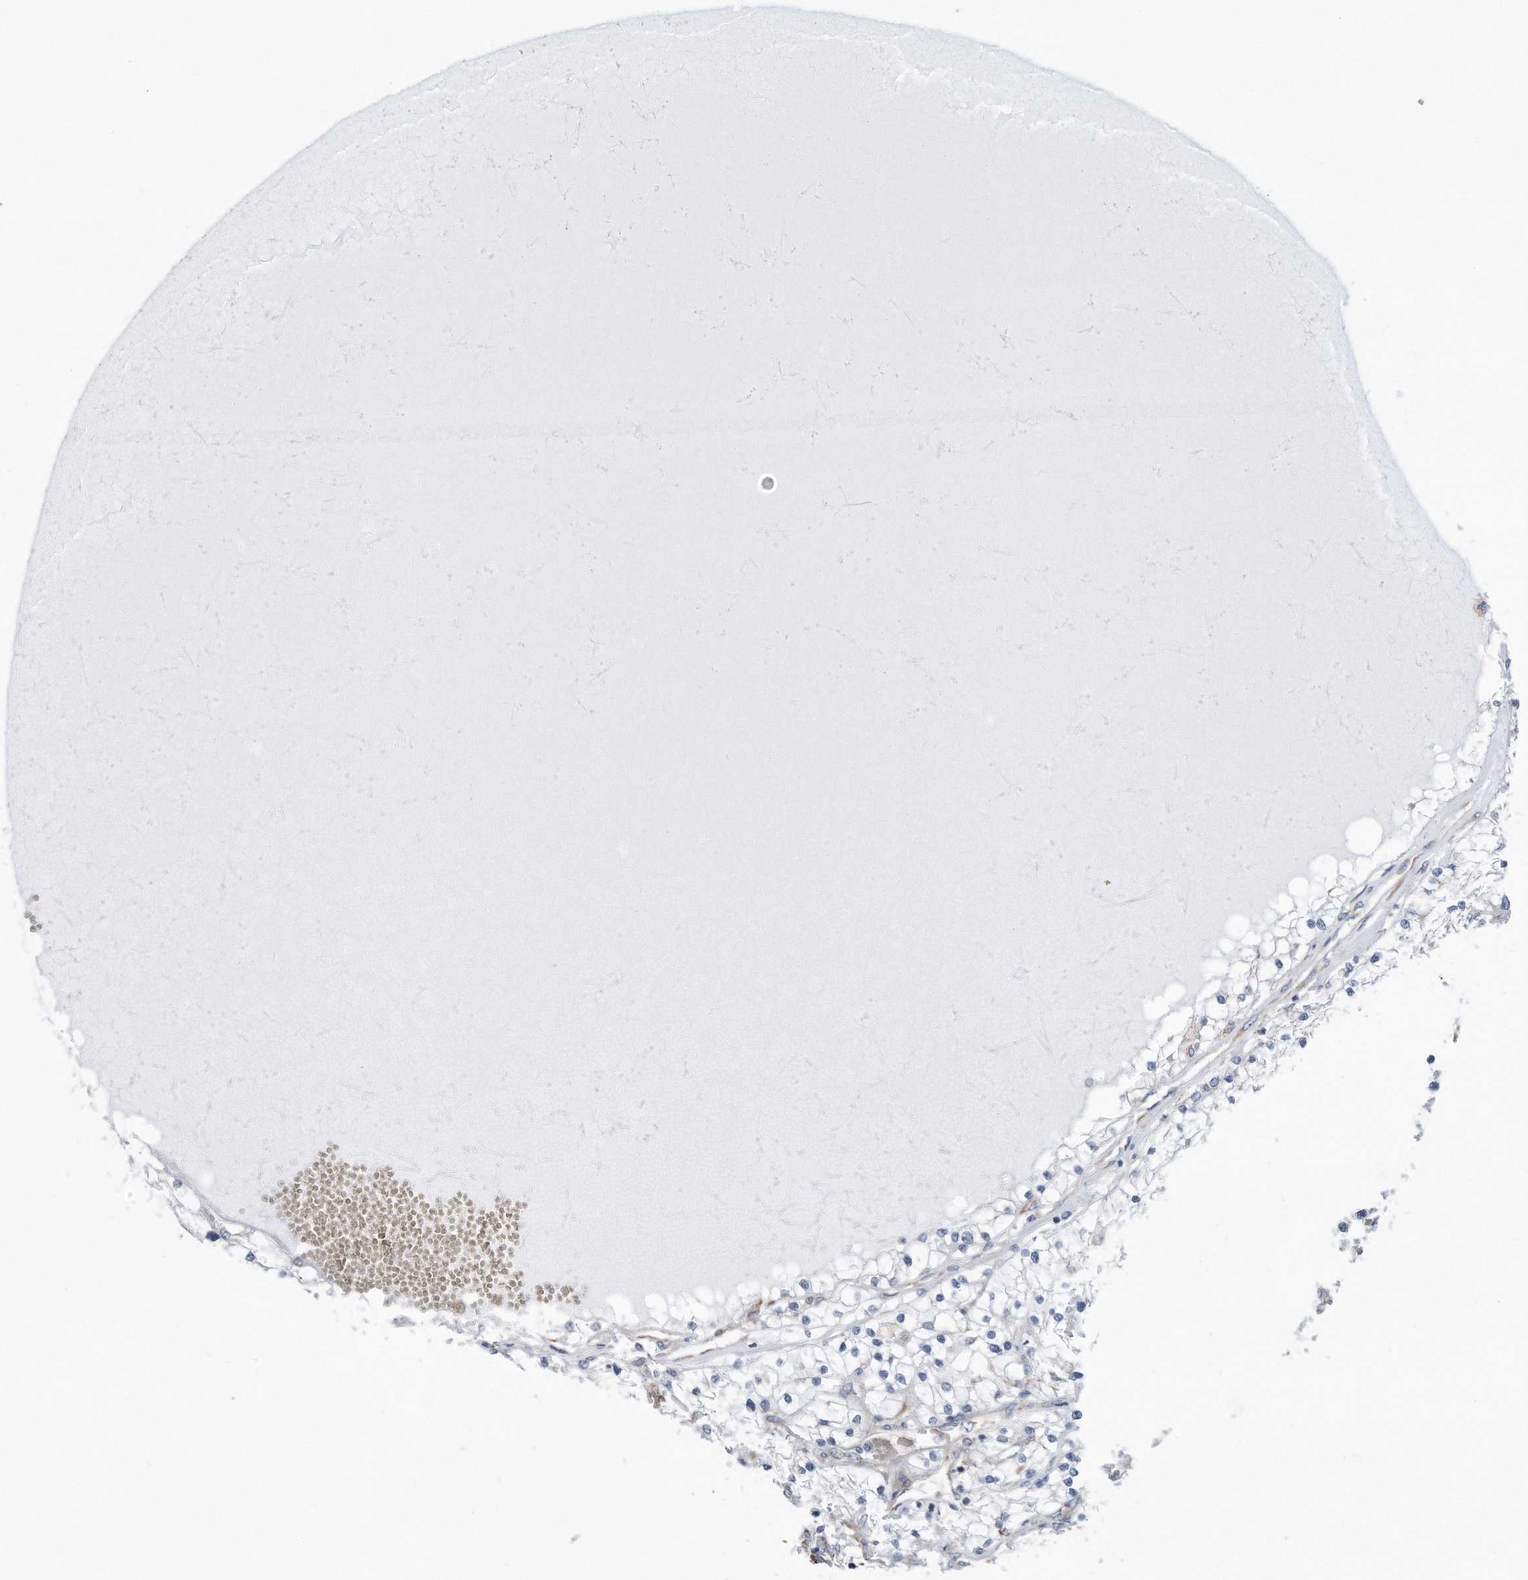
{"staining": {"intensity": "negative", "quantity": "none", "location": "none"}, "tissue": "renal cancer", "cell_type": "Tumor cells", "image_type": "cancer", "snomed": [{"axis": "morphology", "description": "Normal tissue, NOS"}, {"axis": "morphology", "description": "Adenocarcinoma, NOS"}, {"axis": "topography", "description": "Kidney"}], "caption": "Renal cancer stained for a protein using immunohistochemistry displays no expression tumor cells.", "gene": "RPL26L1", "patient": {"sex": "male", "age": 68}}